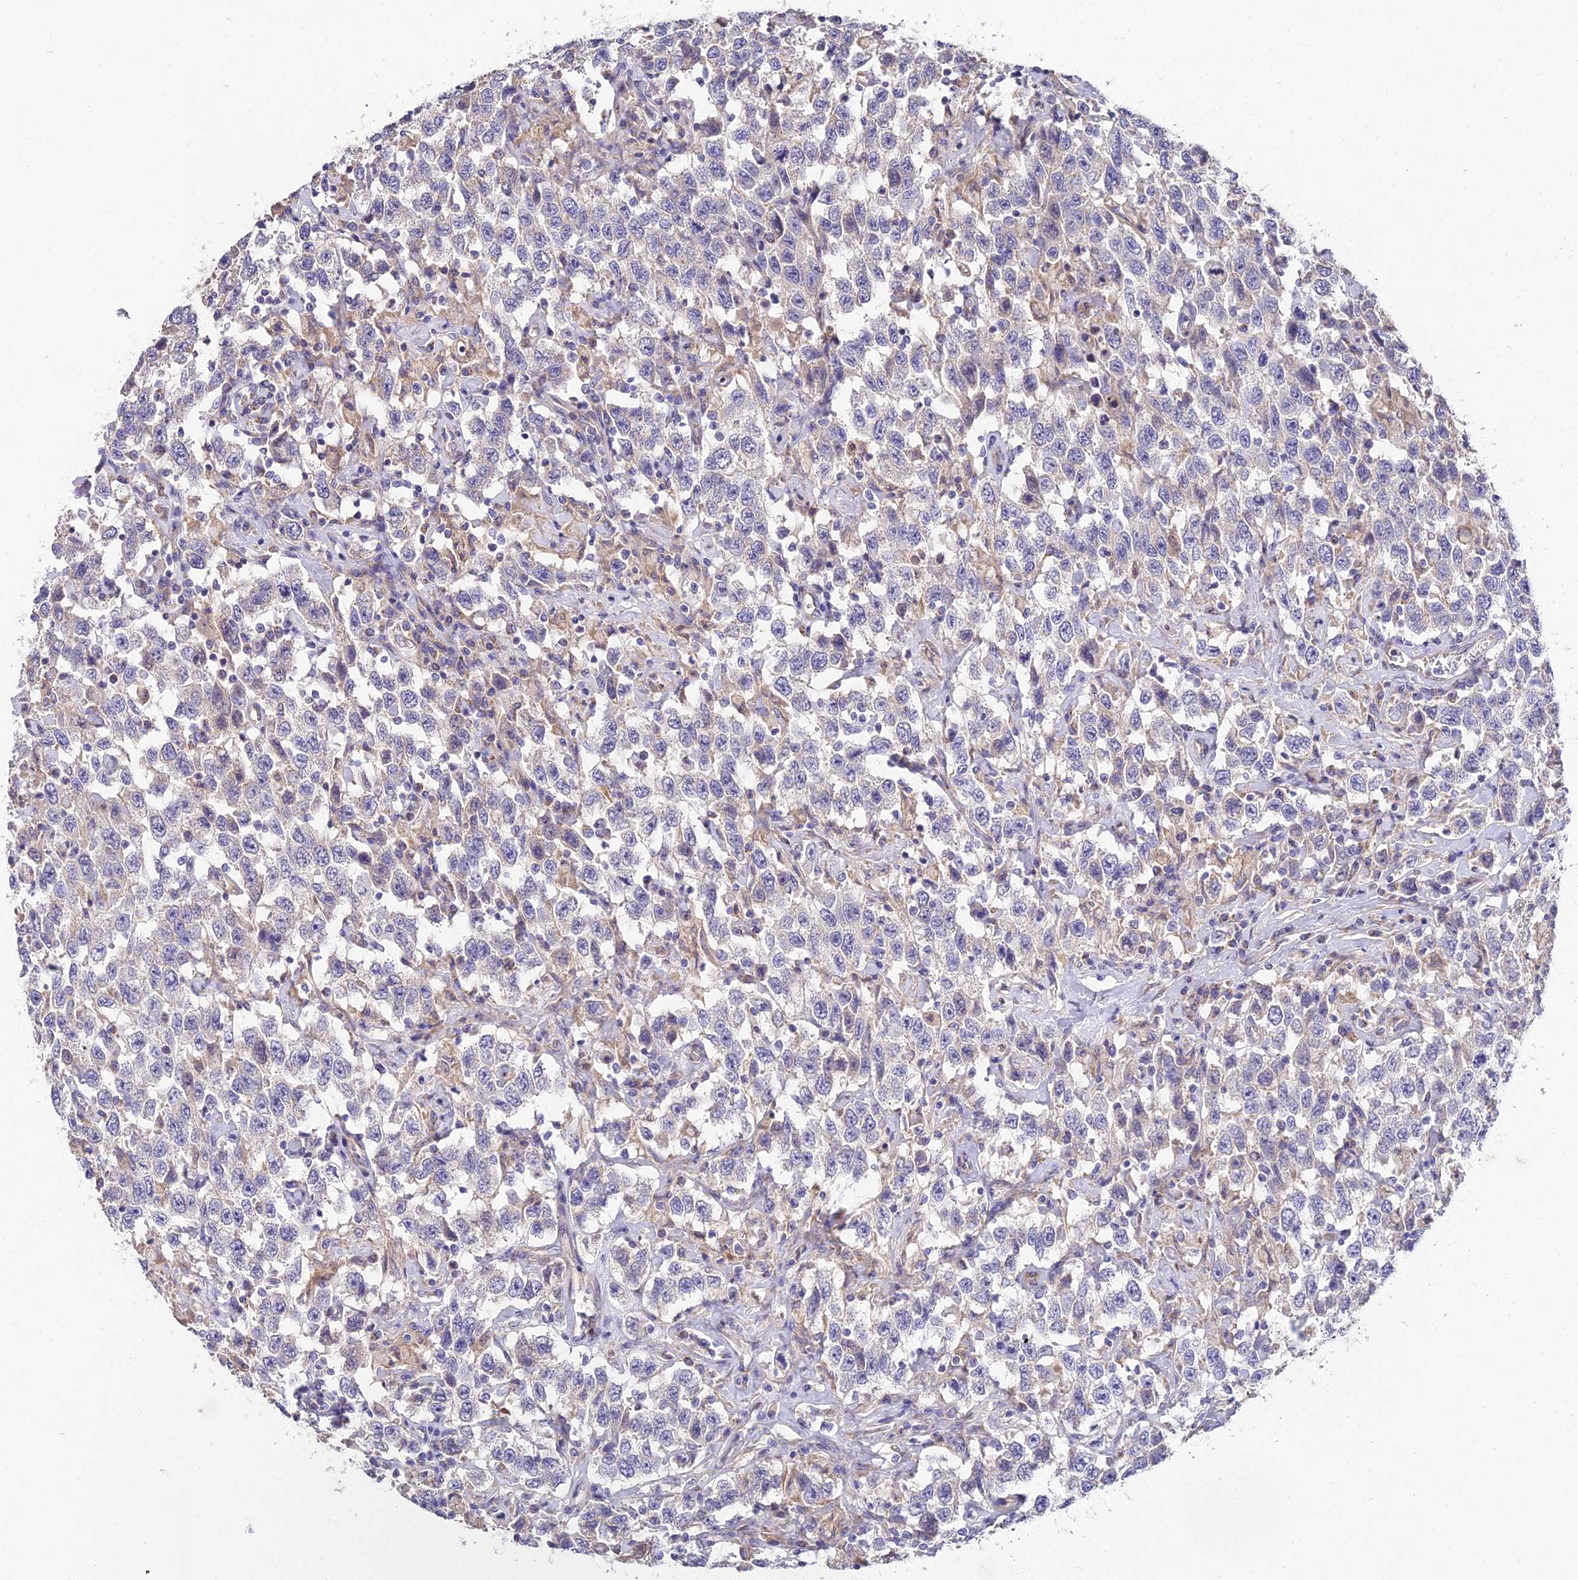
{"staining": {"intensity": "negative", "quantity": "none", "location": "none"}, "tissue": "testis cancer", "cell_type": "Tumor cells", "image_type": "cancer", "snomed": [{"axis": "morphology", "description": "Seminoma, NOS"}, {"axis": "topography", "description": "Testis"}], "caption": "Tumor cells show no significant protein expression in testis cancer.", "gene": "ARL8B", "patient": {"sex": "male", "age": 41}}